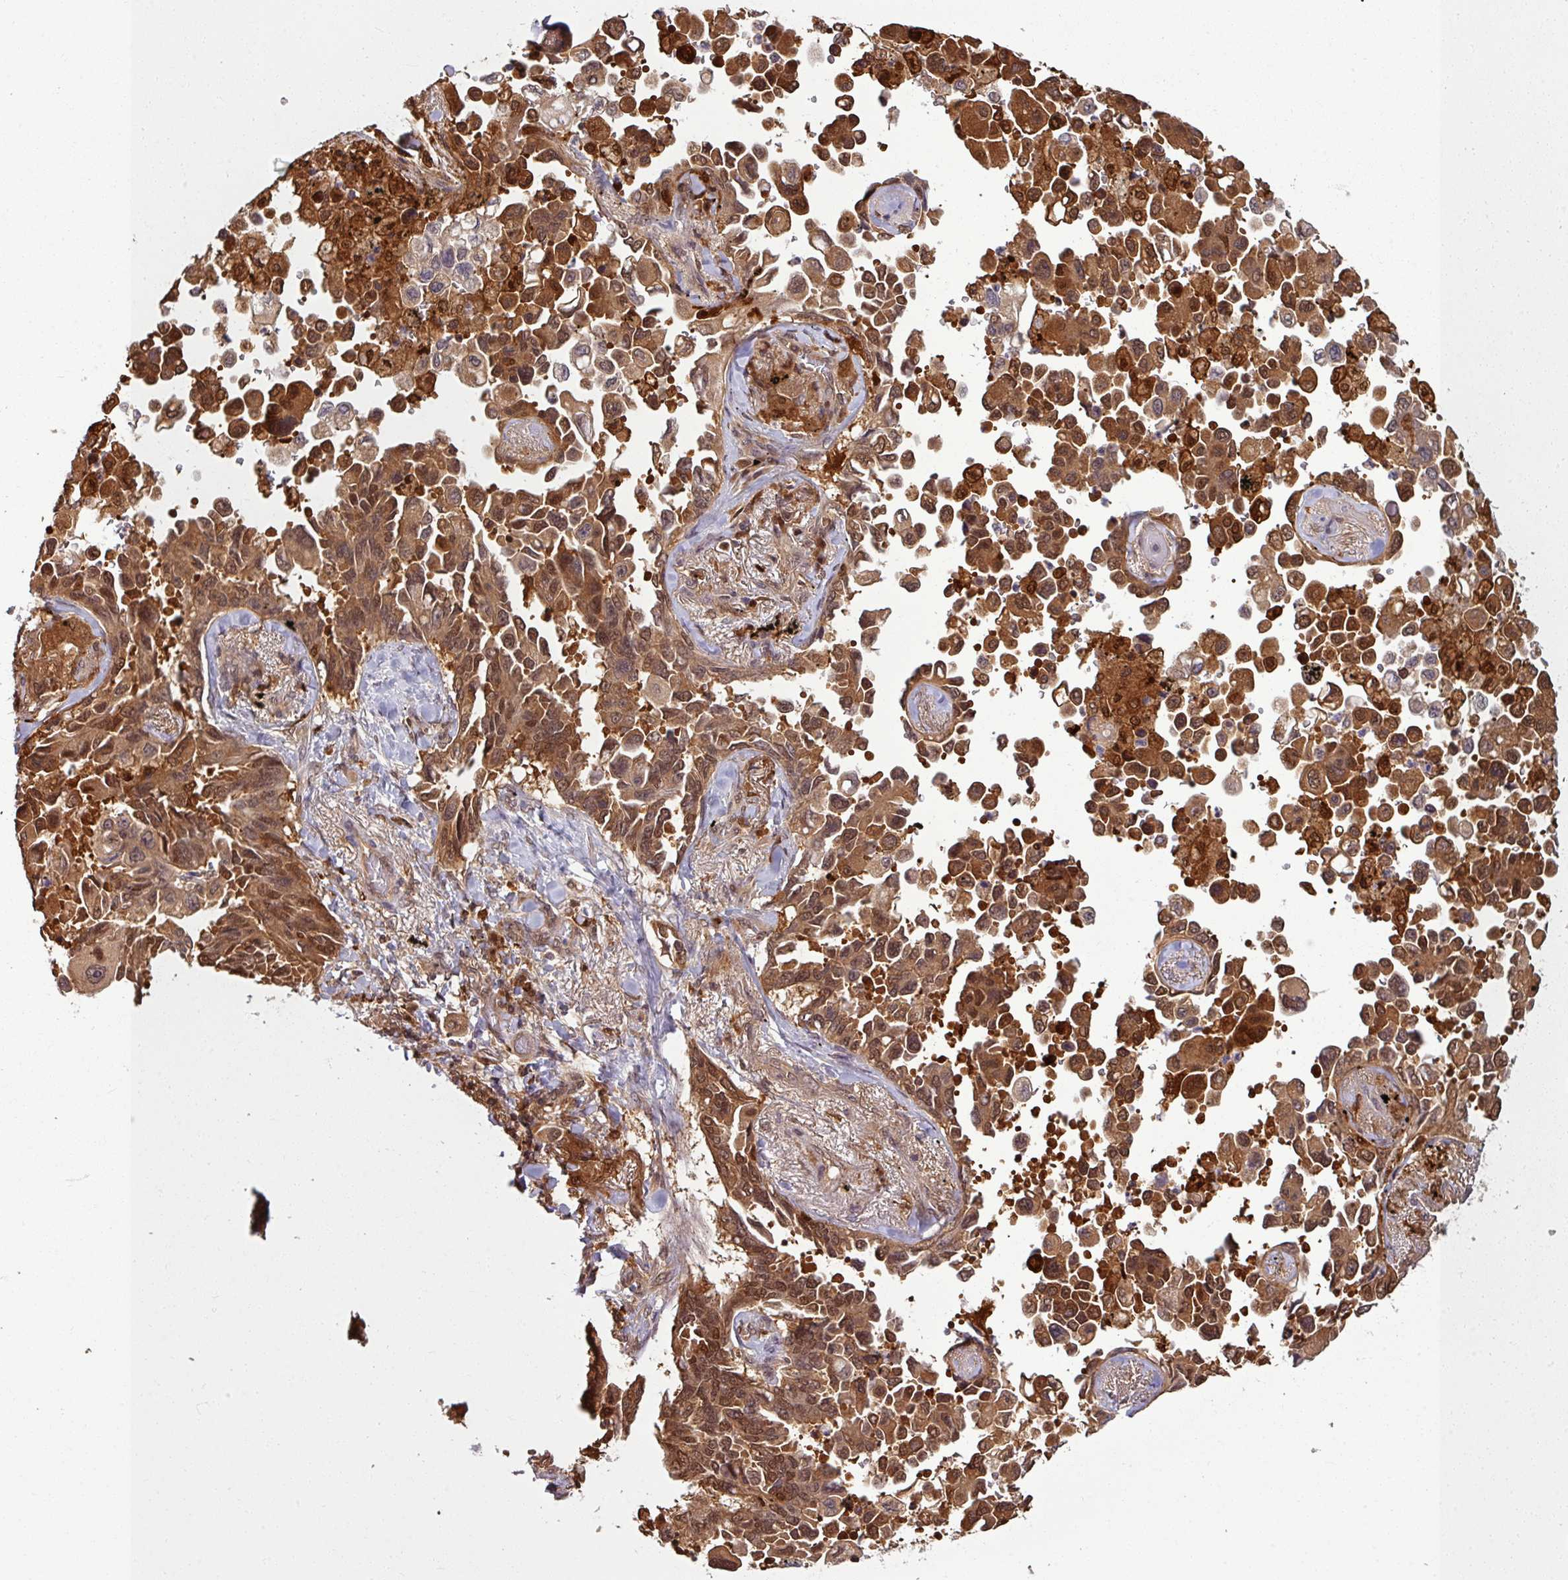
{"staining": {"intensity": "moderate", "quantity": ">75%", "location": "cytoplasmic/membranous,nuclear"}, "tissue": "lung cancer", "cell_type": "Tumor cells", "image_type": "cancer", "snomed": [{"axis": "morphology", "description": "Adenocarcinoma, NOS"}, {"axis": "topography", "description": "Lung"}], "caption": "Human lung adenocarcinoma stained with a brown dye displays moderate cytoplasmic/membranous and nuclear positive staining in approximately >75% of tumor cells.", "gene": "KCTD11", "patient": {"sex": "female", "age": 67}}